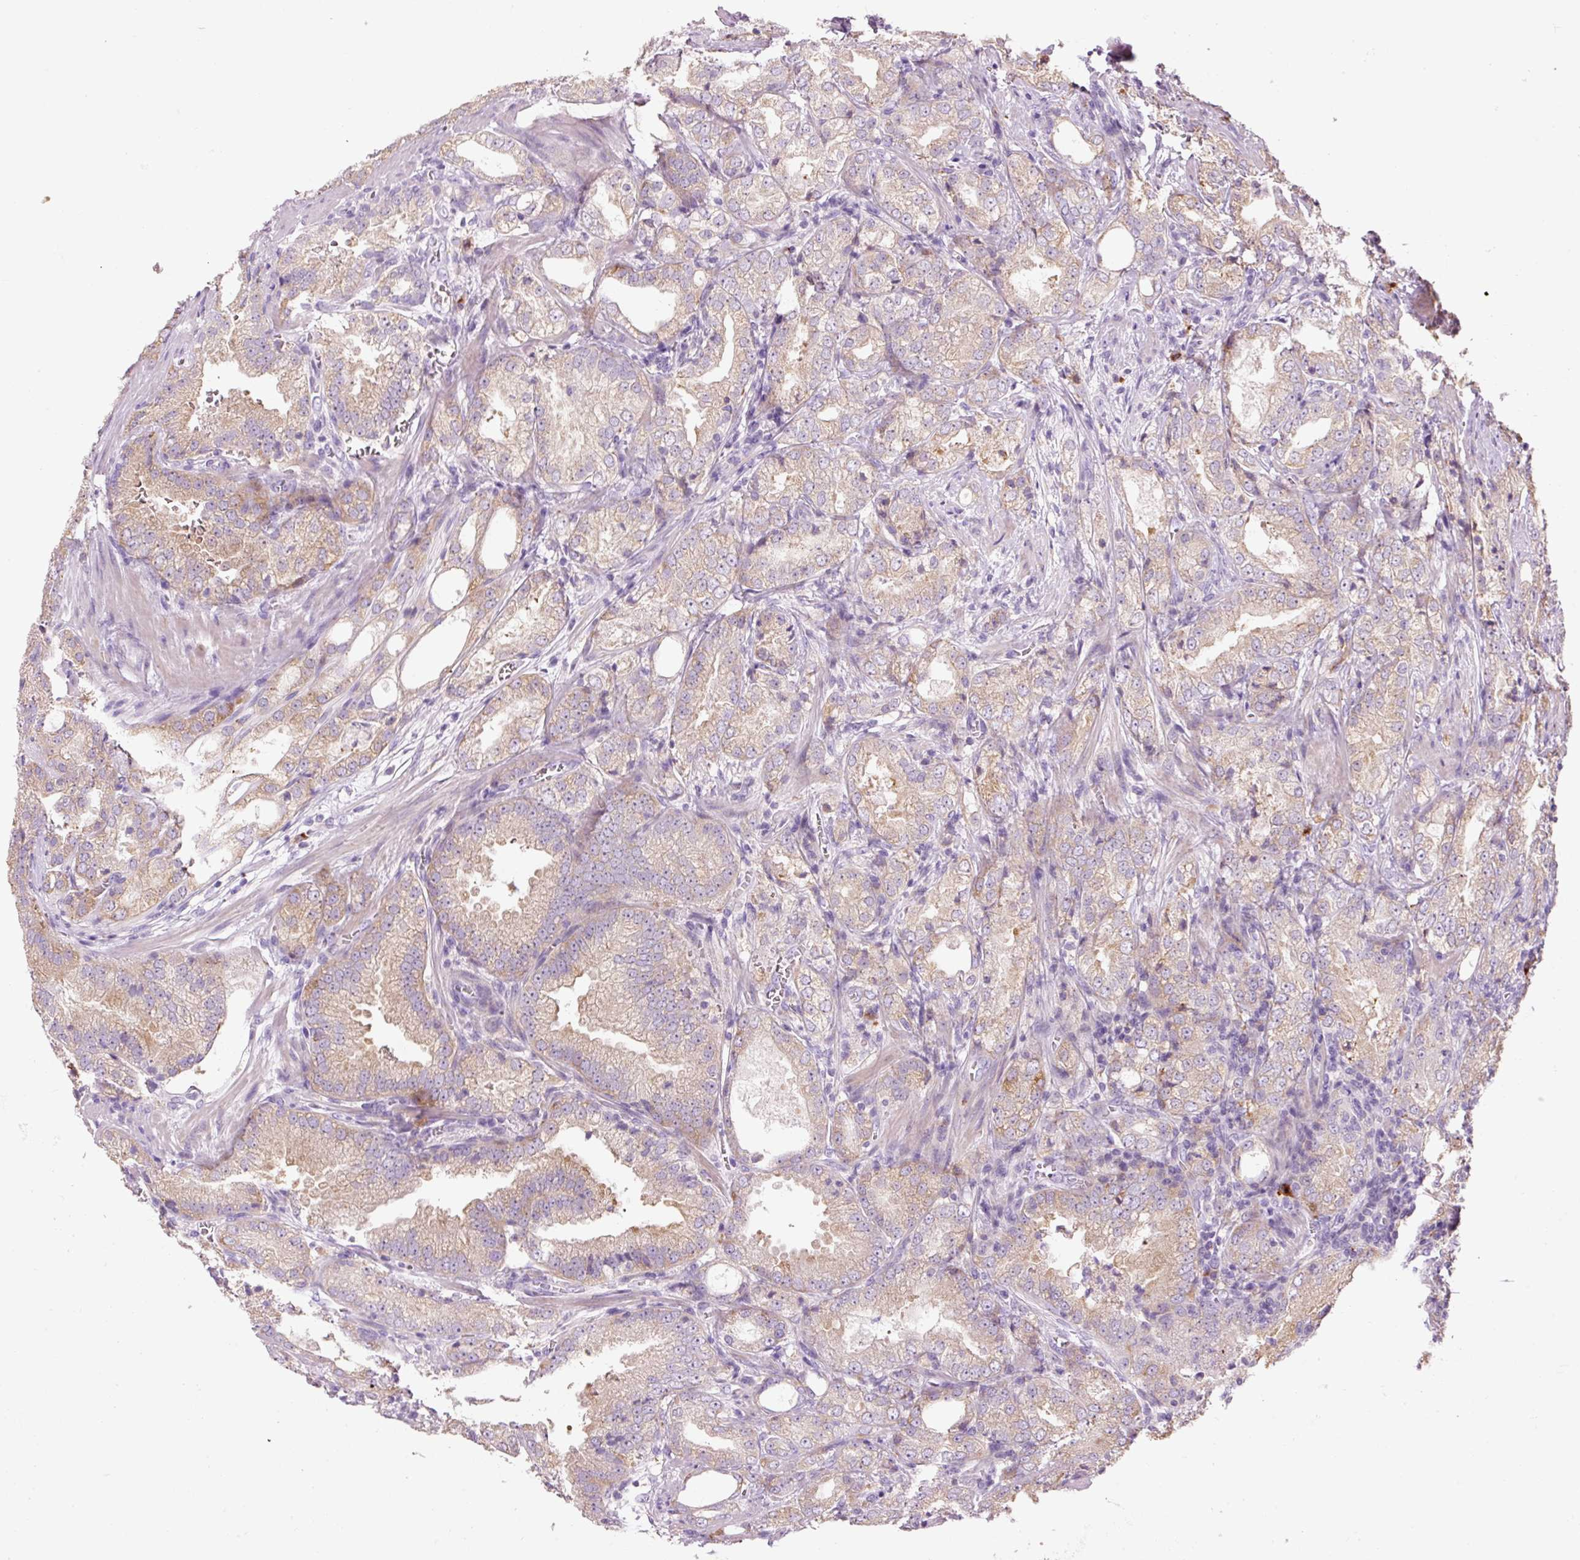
{"staining": {"intensity": "moderate", "quantity": "25%-75%", "location": "cytoplasmic/membranous"}, "tissue": "prostate cancer", "cell_type": "Tumor cells", "image_type": "cancer", "snomed": [{"axis": "morphology", "description": "Adenocarcinoma, High grade"}, {"axis": "topography", "description": "Prostate"}], "caption": "Tumor cells reveal moderate cytoplasmic/membranous positivity in approximately 25%-75% of cells in prostate adenocarcinoma (high-grade).", "gene": "HAX1", "patient": {"sex": "male", "age": 63}}